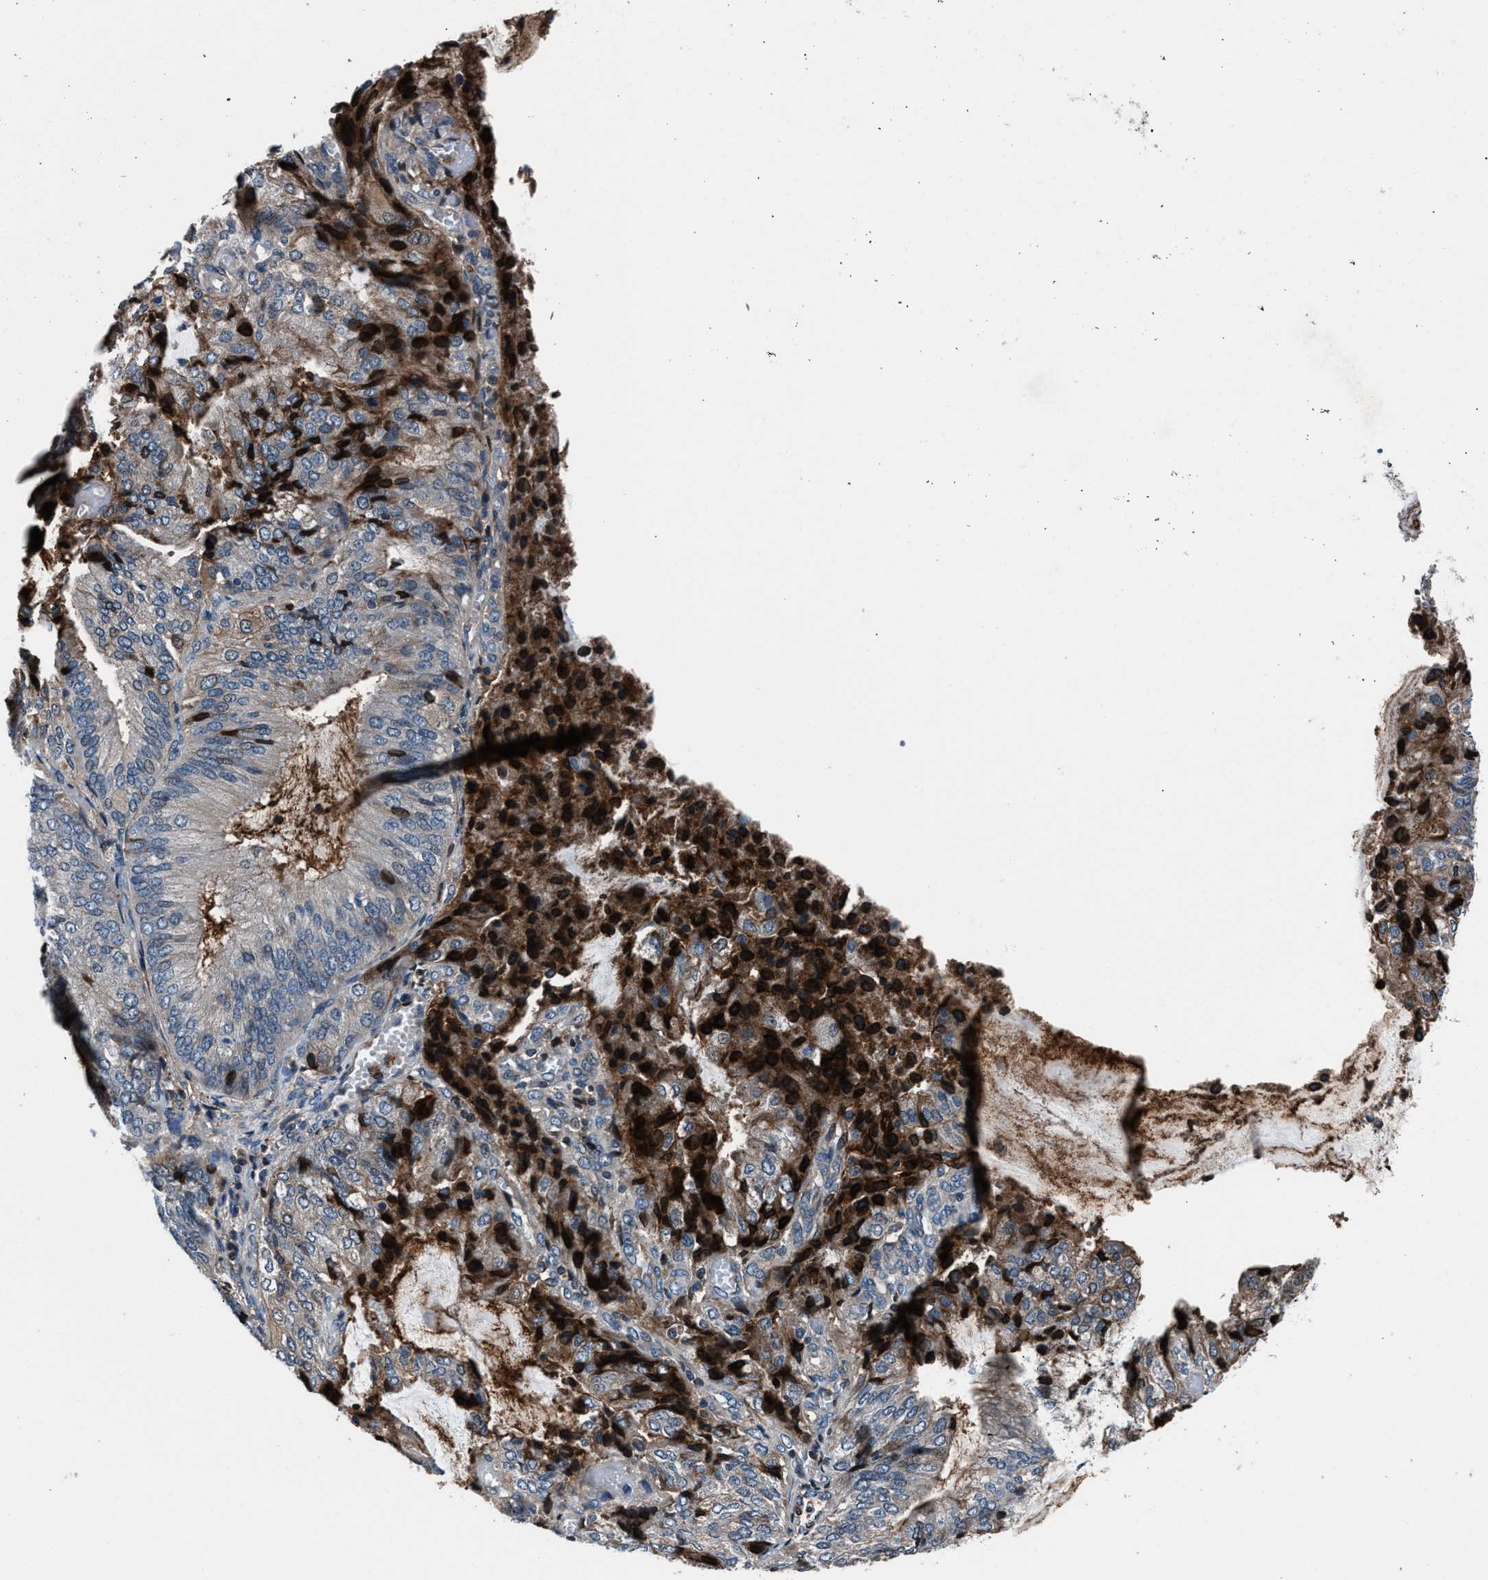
{"staining": {"intensity": "strong", "quantity": "<25%", "location": "cytoplasmic/membranous"}, "tissue": "endometrial cancer", "cell_type": "Tumor cells", "image_type": "cancer", "snomed": [{"axis": "morphology", "description": "Adenocarcinoma, NOS"}, {"axis": "topography", "description": "Endometrium"}], "caption": "Tumor cells reveal strong cytoplasmic/membranous positivity in about <25% of cells in endometrial adenocarcinoma.", "gene": "MFSD11", "patient": {"sex": "female", "age": 81}}